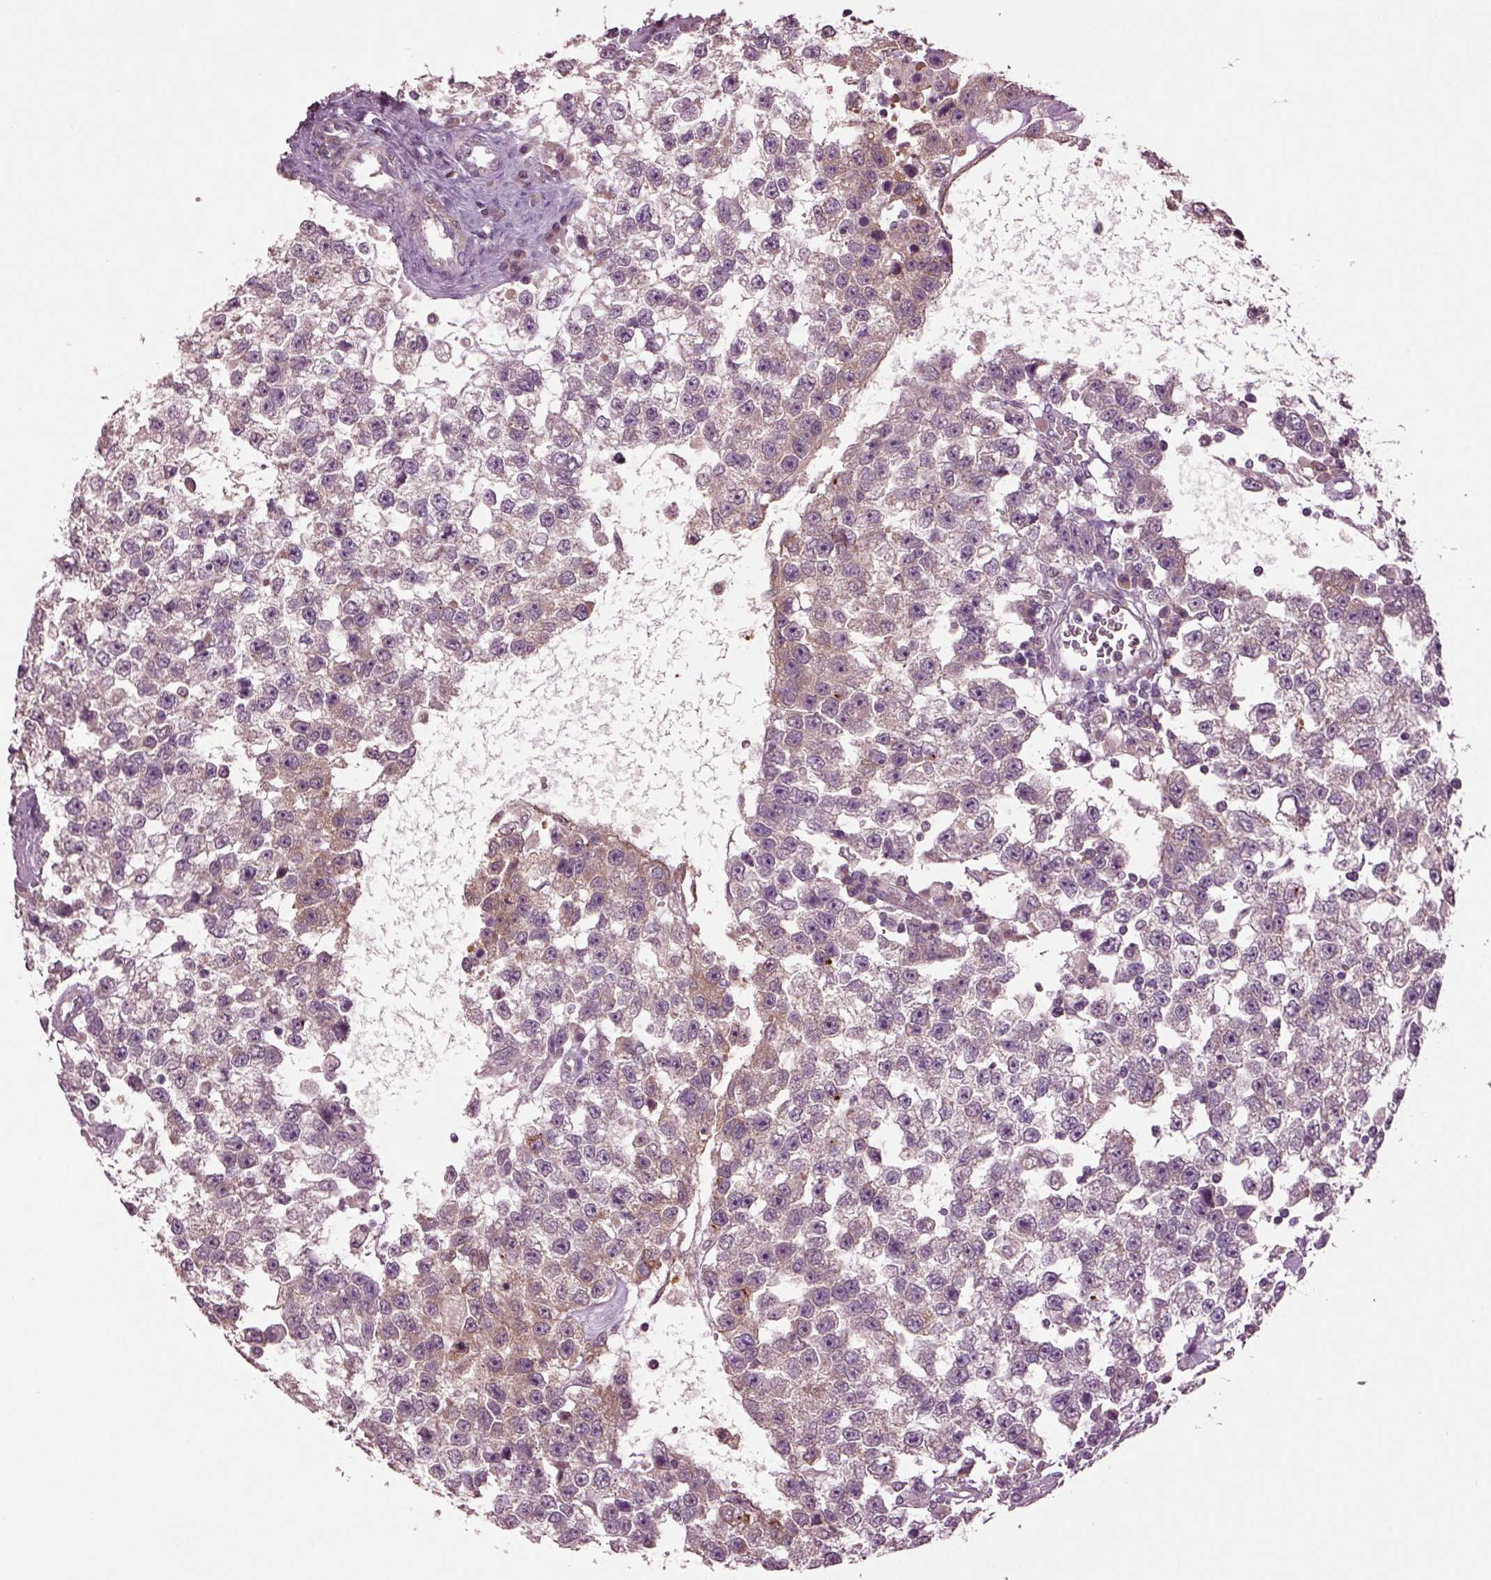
{"staining": {"intensity": "moderate", "quantity": "<25%", "location": "cytoplasmic/membranous"}, "tissue": "testis cancer", "cell_type": "Tumor cells", "image_type": "cancer", "snomed": [{"axis": "morphology", "description": "Seminoma, NOS"}, {"axis": "topography", "description": "Testis"}], "caption": "Immunohistochemistry (IHC) of human testis seminoma displays low levels of moderate cytoplasmic/membranous positivity in about <25% of tumor cells.", "gene": "CLPSL1", "patient": {"sex": "male", "age": 34}}